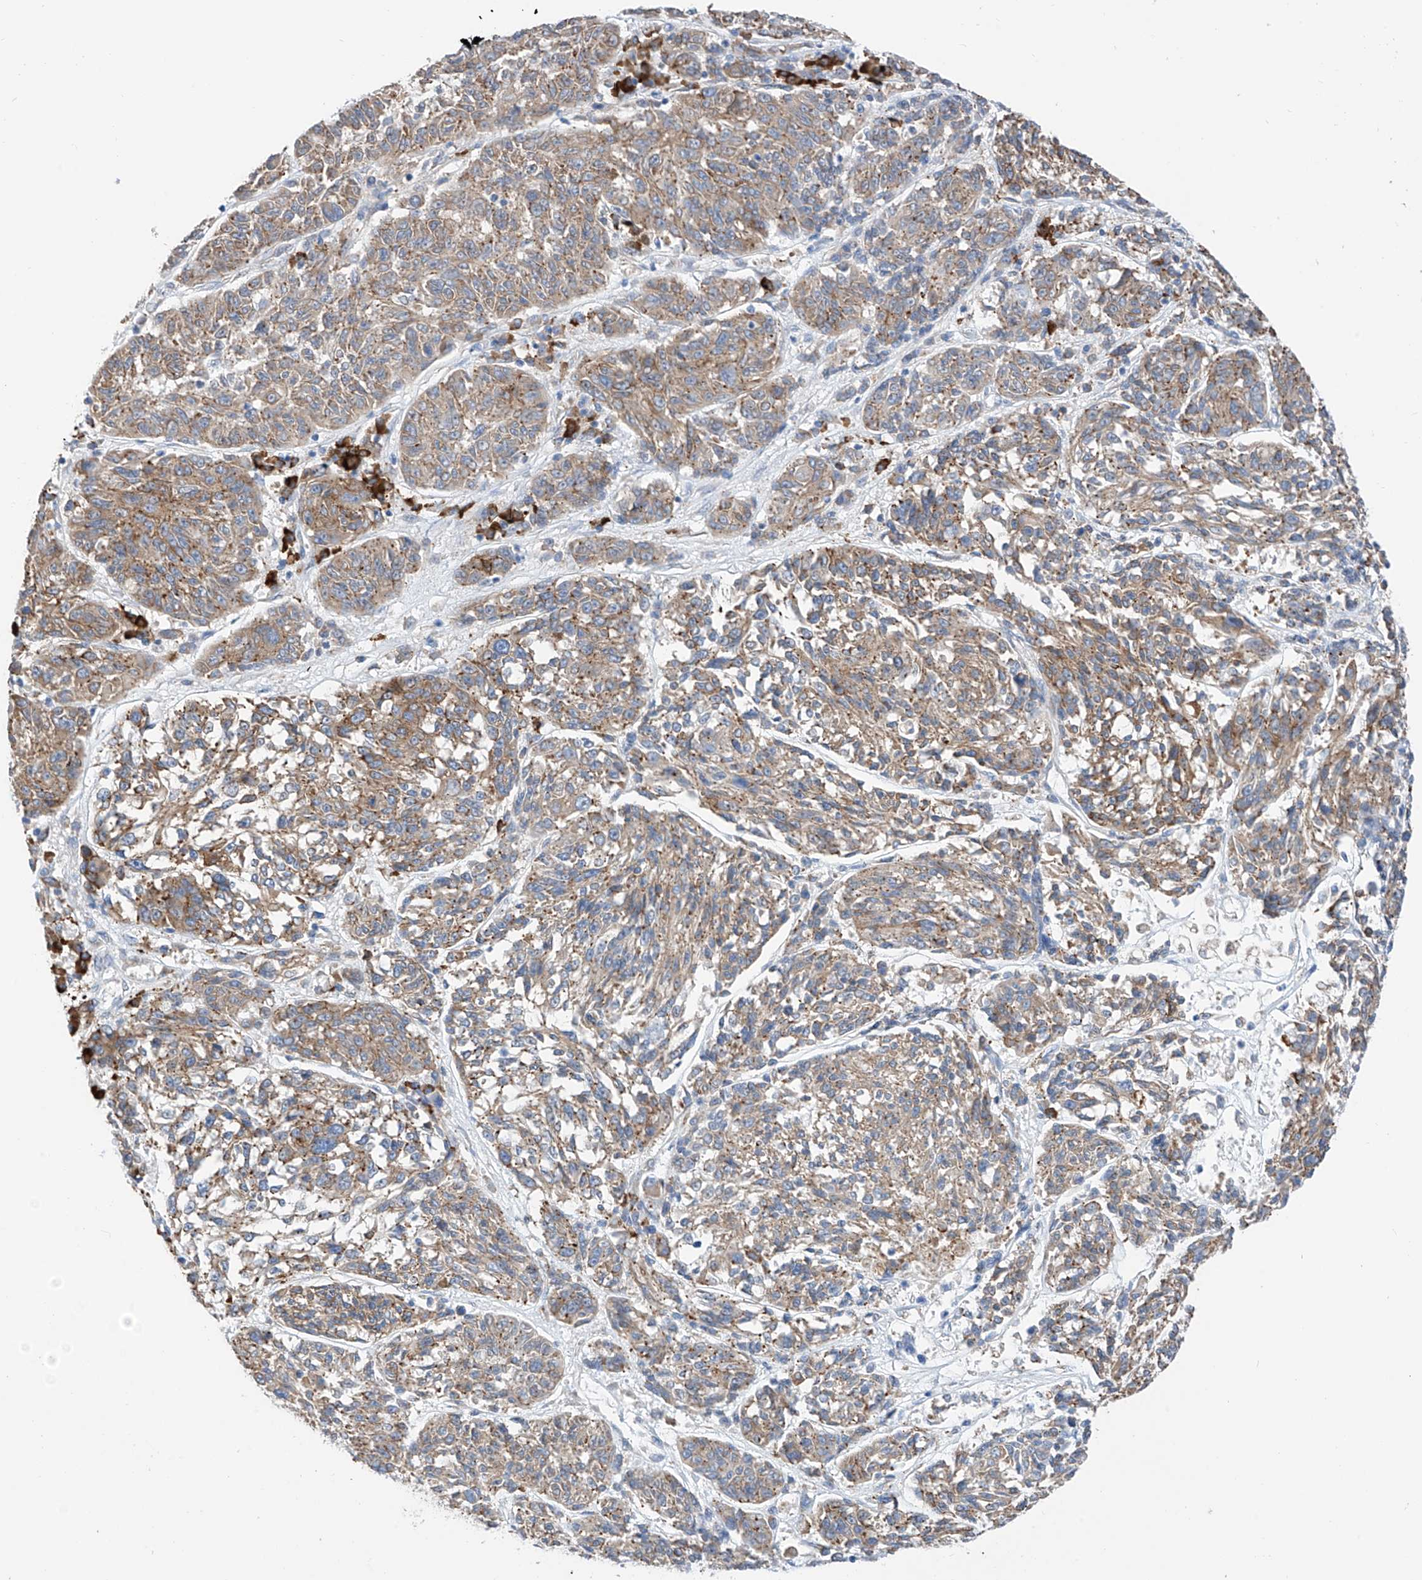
{"staining": {"intensity": "weak", "quantity": ">75%", "location": "cytoplasmic/membranous"}, "tissue": "melanoma", "cell_type": "Tumor cells", "image_type": "cancer", "snomed": [{"axis": "morphology", "description": "Malignant melanoma, NOS"}, {"axis": "topography", "description": "Skin"}], "caption": "Immunohistochemistry of malignant melanoma displays low levels of weak cytoplasmic/membranous staining in about >75% of tumor cells. (DAB (3,3'-diaminobenzidine) IHC, brown staining for protein, blue staining for nuclei).", "gene": "REC8", "patient": {"sex": "male", "age": 53}}